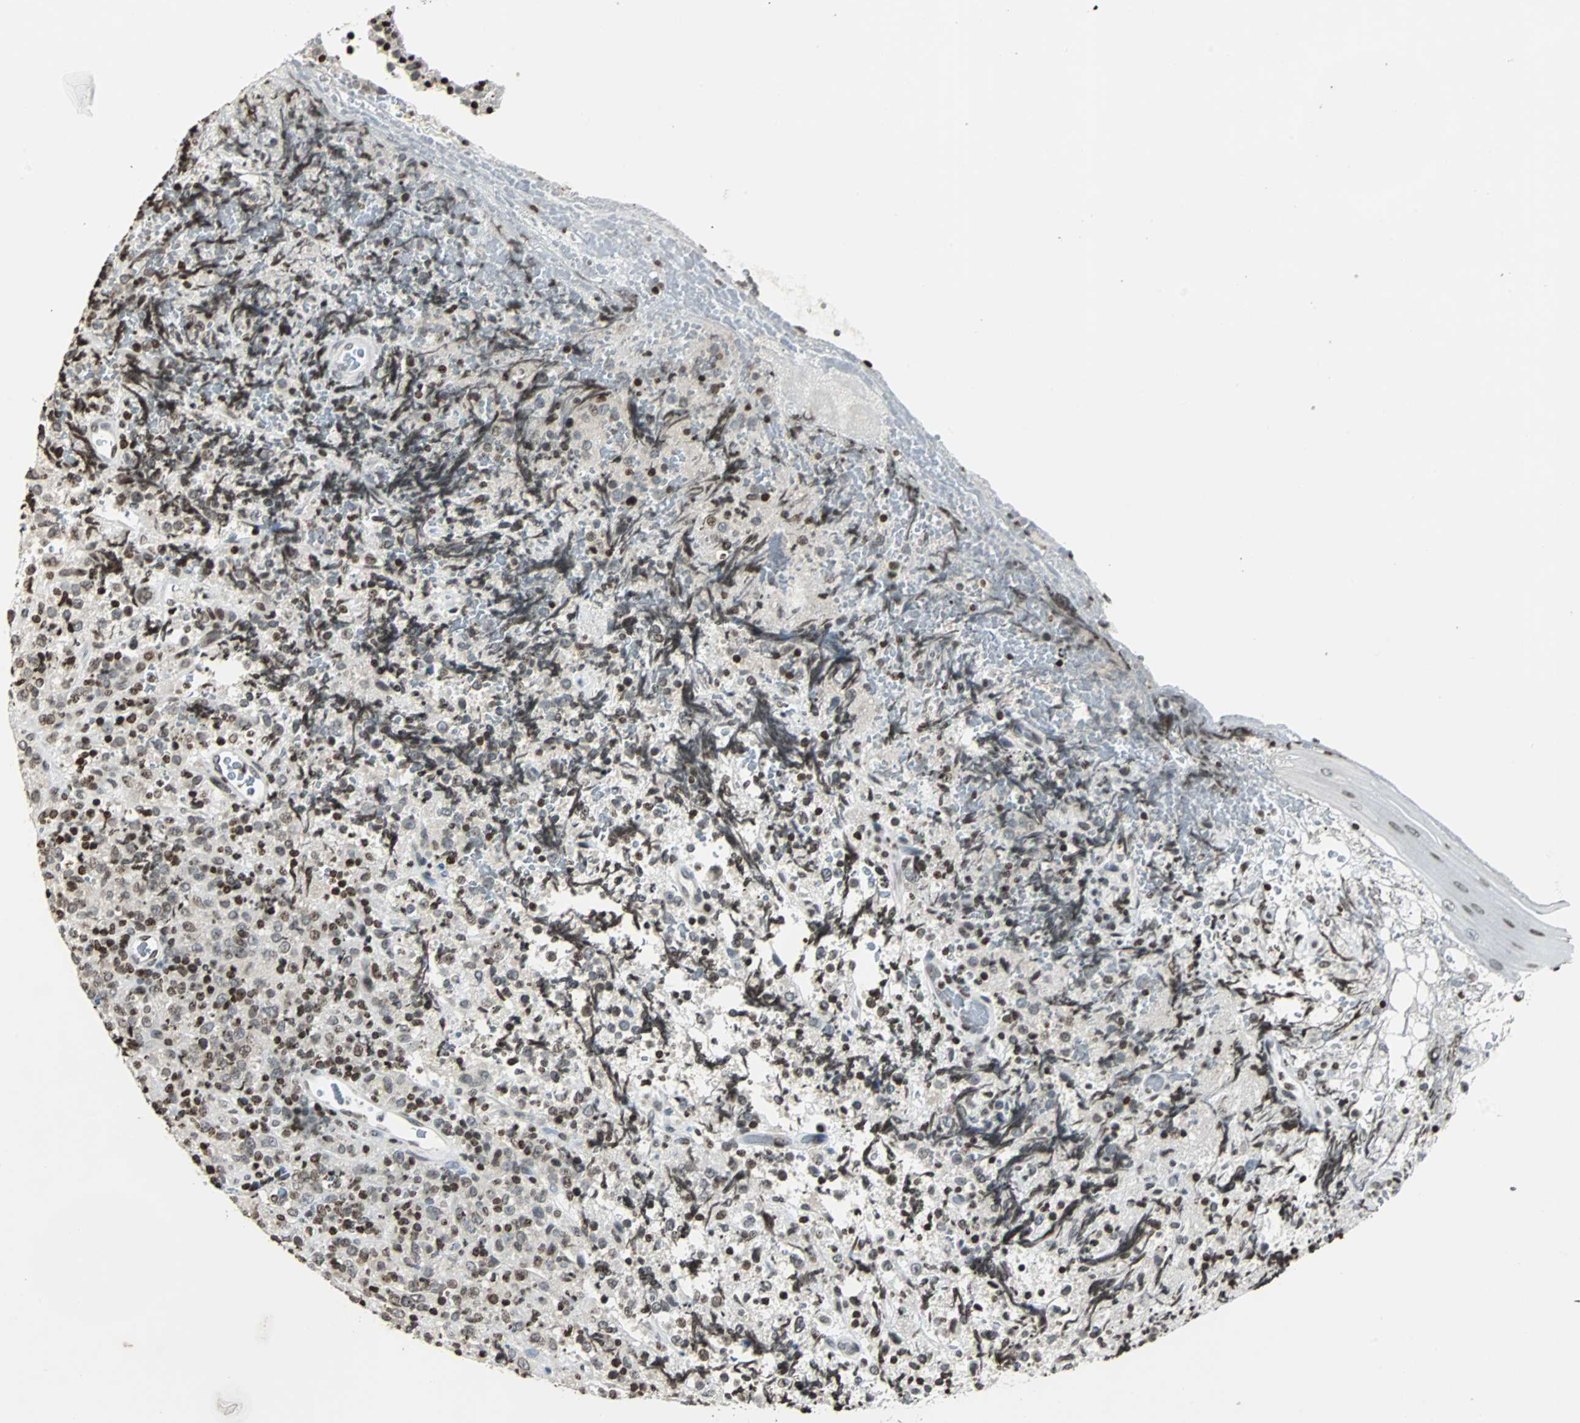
{"staining": {"intensity": "moderate", "quantity": "<25%", "location": "nuclear"}, "tissue": "lymphoma", "cell_type": "Tumor cells", "image_type": "cancer", "snomed": [{"axis": "morphology", "description": "Malignant lymphoma, non-Hodgkin's type, High grade"}, {"axis": "topography", "description": "Tonsil"}], "caption": "High-grade malignant lymphoma, non-Hodgkin's type tissue reveals moderate nuclear staining in about <25% of tumor cells, visualized by immunohistochemistry.", "gene": "PAXIP1", "patient": {"sex": "female", "age": 36}}